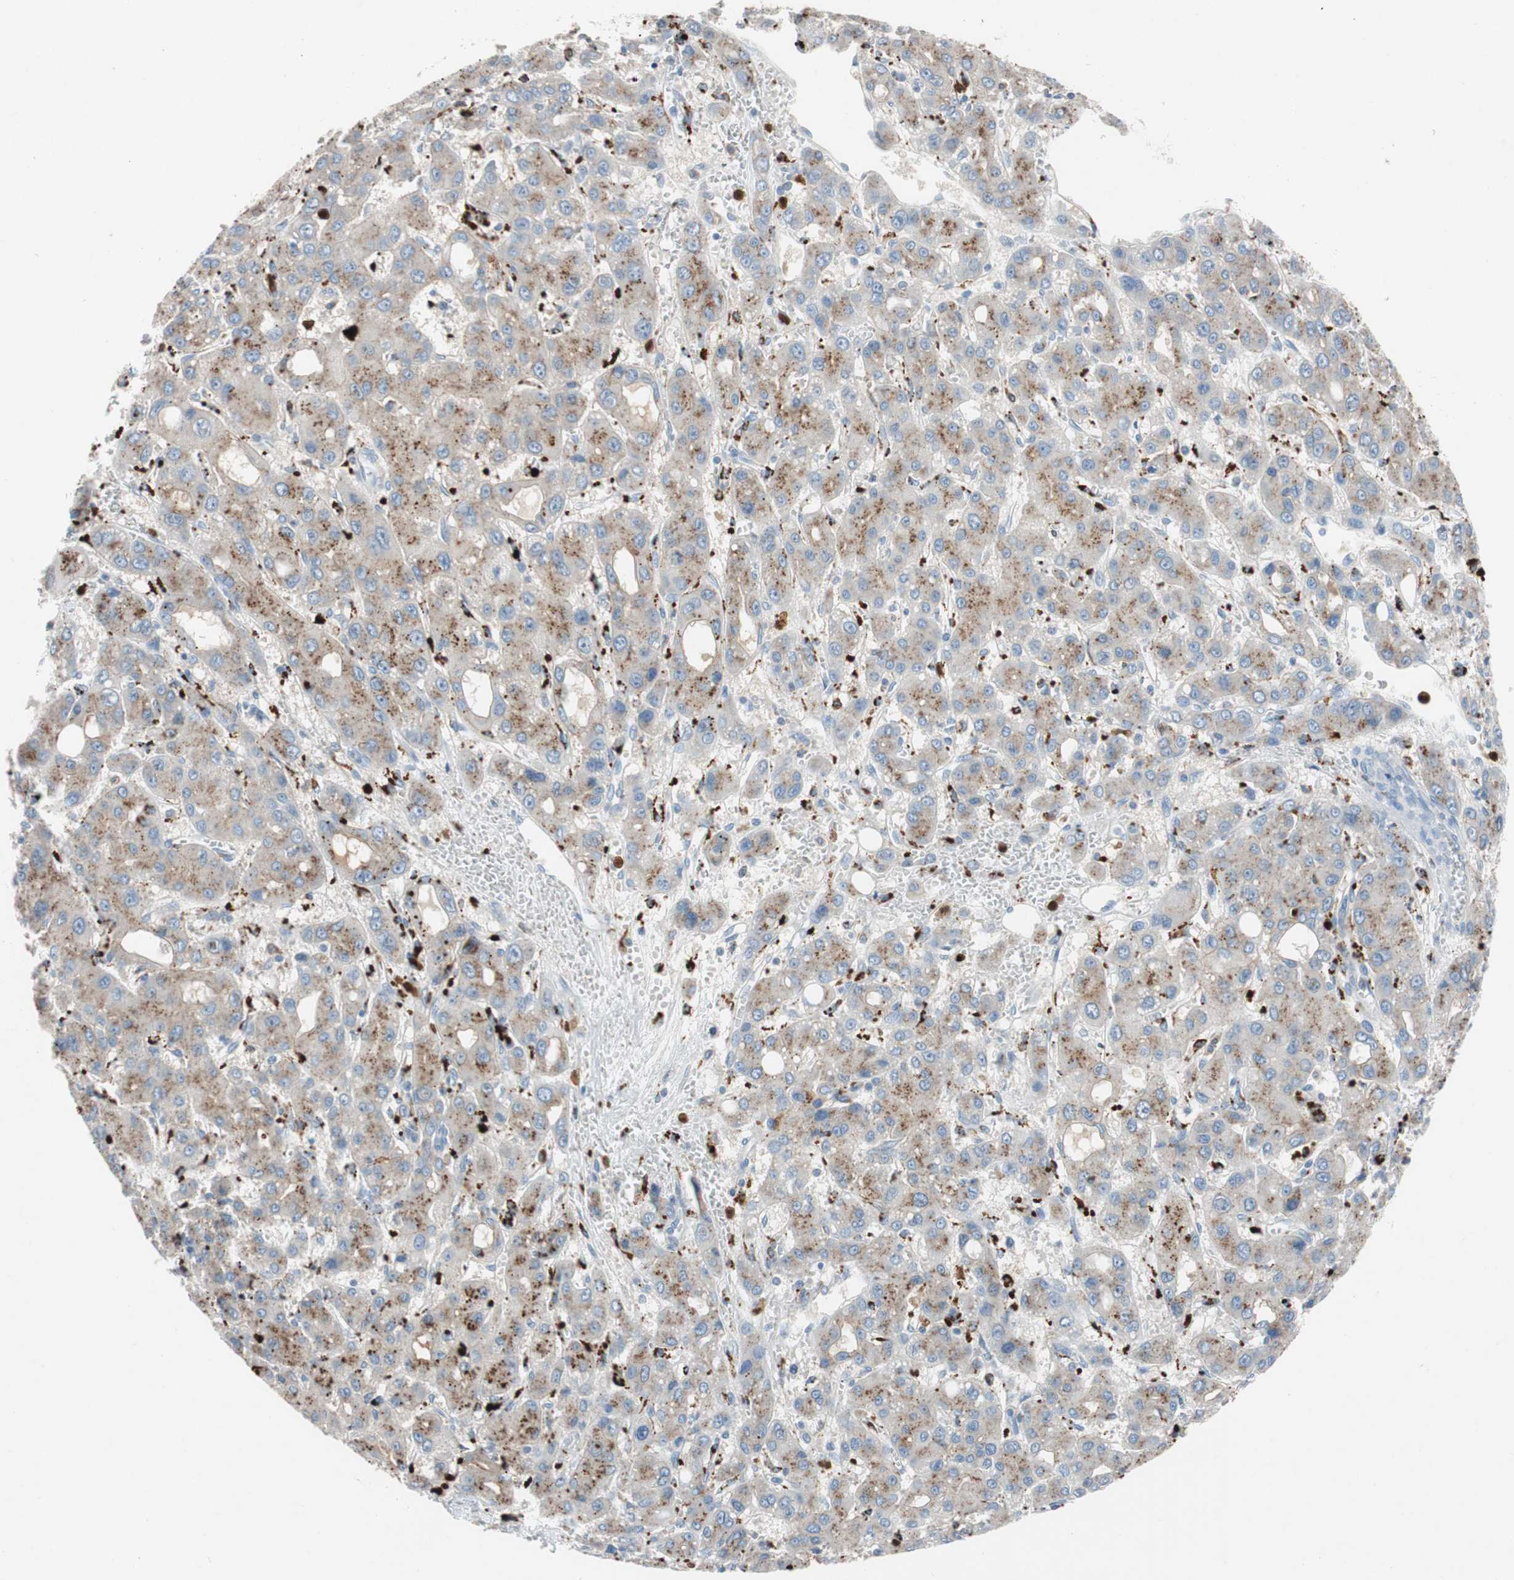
{"staining": {"intensity": "moderate", "quantity": "25%-75%", "location": "cytoplasmic/membranous"}, "tissue": "liver cancer", "cell_type": "Tumor cells", "image_type": "cancer", "snomed": [{"axis": "morphology", "description": "Carcinoma, Hepatocellular, NOS"}, {"axis": "topography", "description": "Liver"}], "caption": "Immunohistochemical staining of human liver hepatocellular carcinoma shows moderate cytoplasmic/membranous protein staining in approximately 25%-75% of tumor cells. The staining was performed using DAB (3,3'-diaminobenzidine) to visualize the protein expression in brown, while the nuclei were stained in blue with hematoxylin (Magnification: 20x).", "gene": "CLEC4D", "patient": {"sex": "male", "age": 55}}